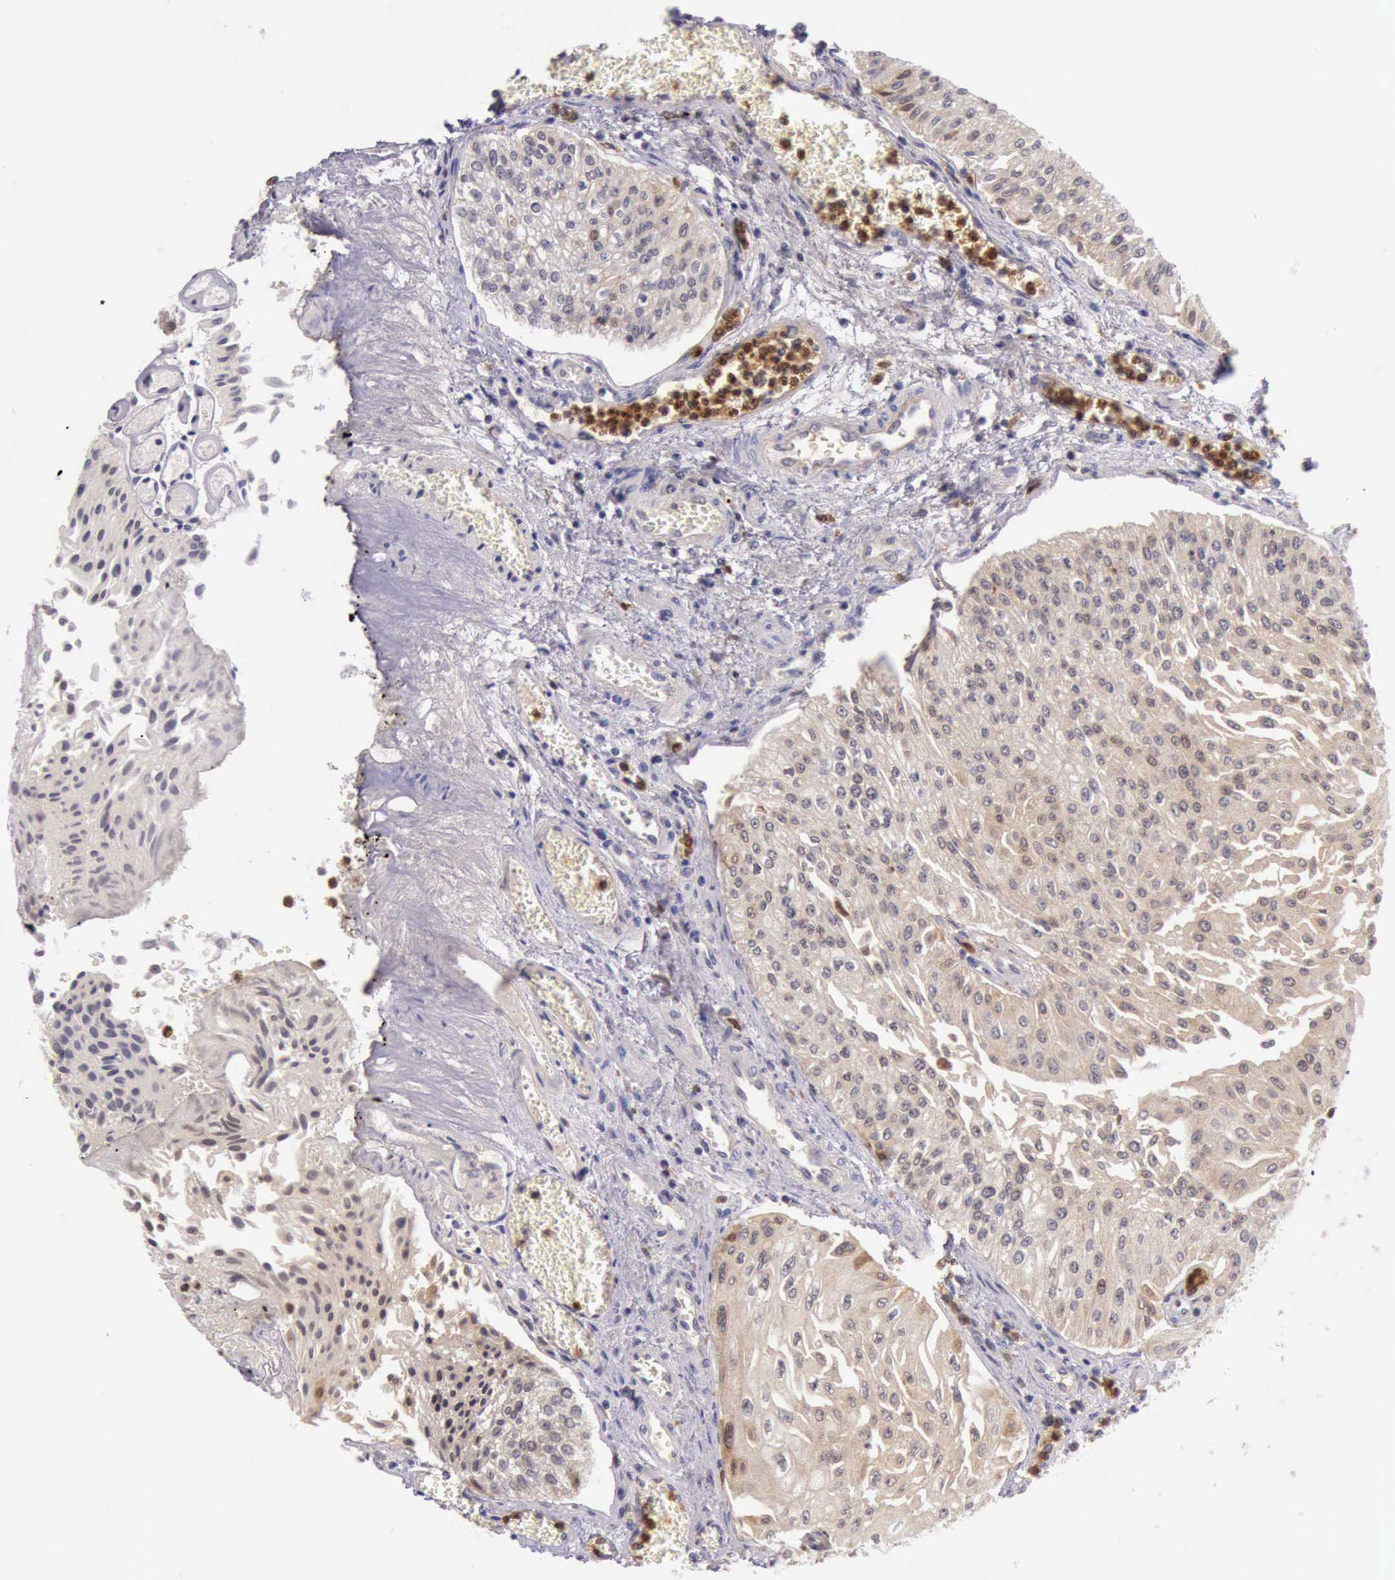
{"staining": {"intensity": "moderate", "quantity": ">75%", "location": "cytoplasmic/membranous,nuclear"}, "tissue": "urothelial cancer", "cell_type": "Tumor cells", "image_type": "cancer", "snomed": [{"axis": "morphology", "description": "Urothelial carcinoma, Low grade"}, {"axis": "topography", "description": "Urinary bladder"}], "caption": "IHC of human urothelial cancer displays medium levels of moderate cytoplasmic/membranous and nuclear expression in approximately >75% of tumor cells.", "gene": "CSTA", "patient": {"sex": "male", "age": 86}}